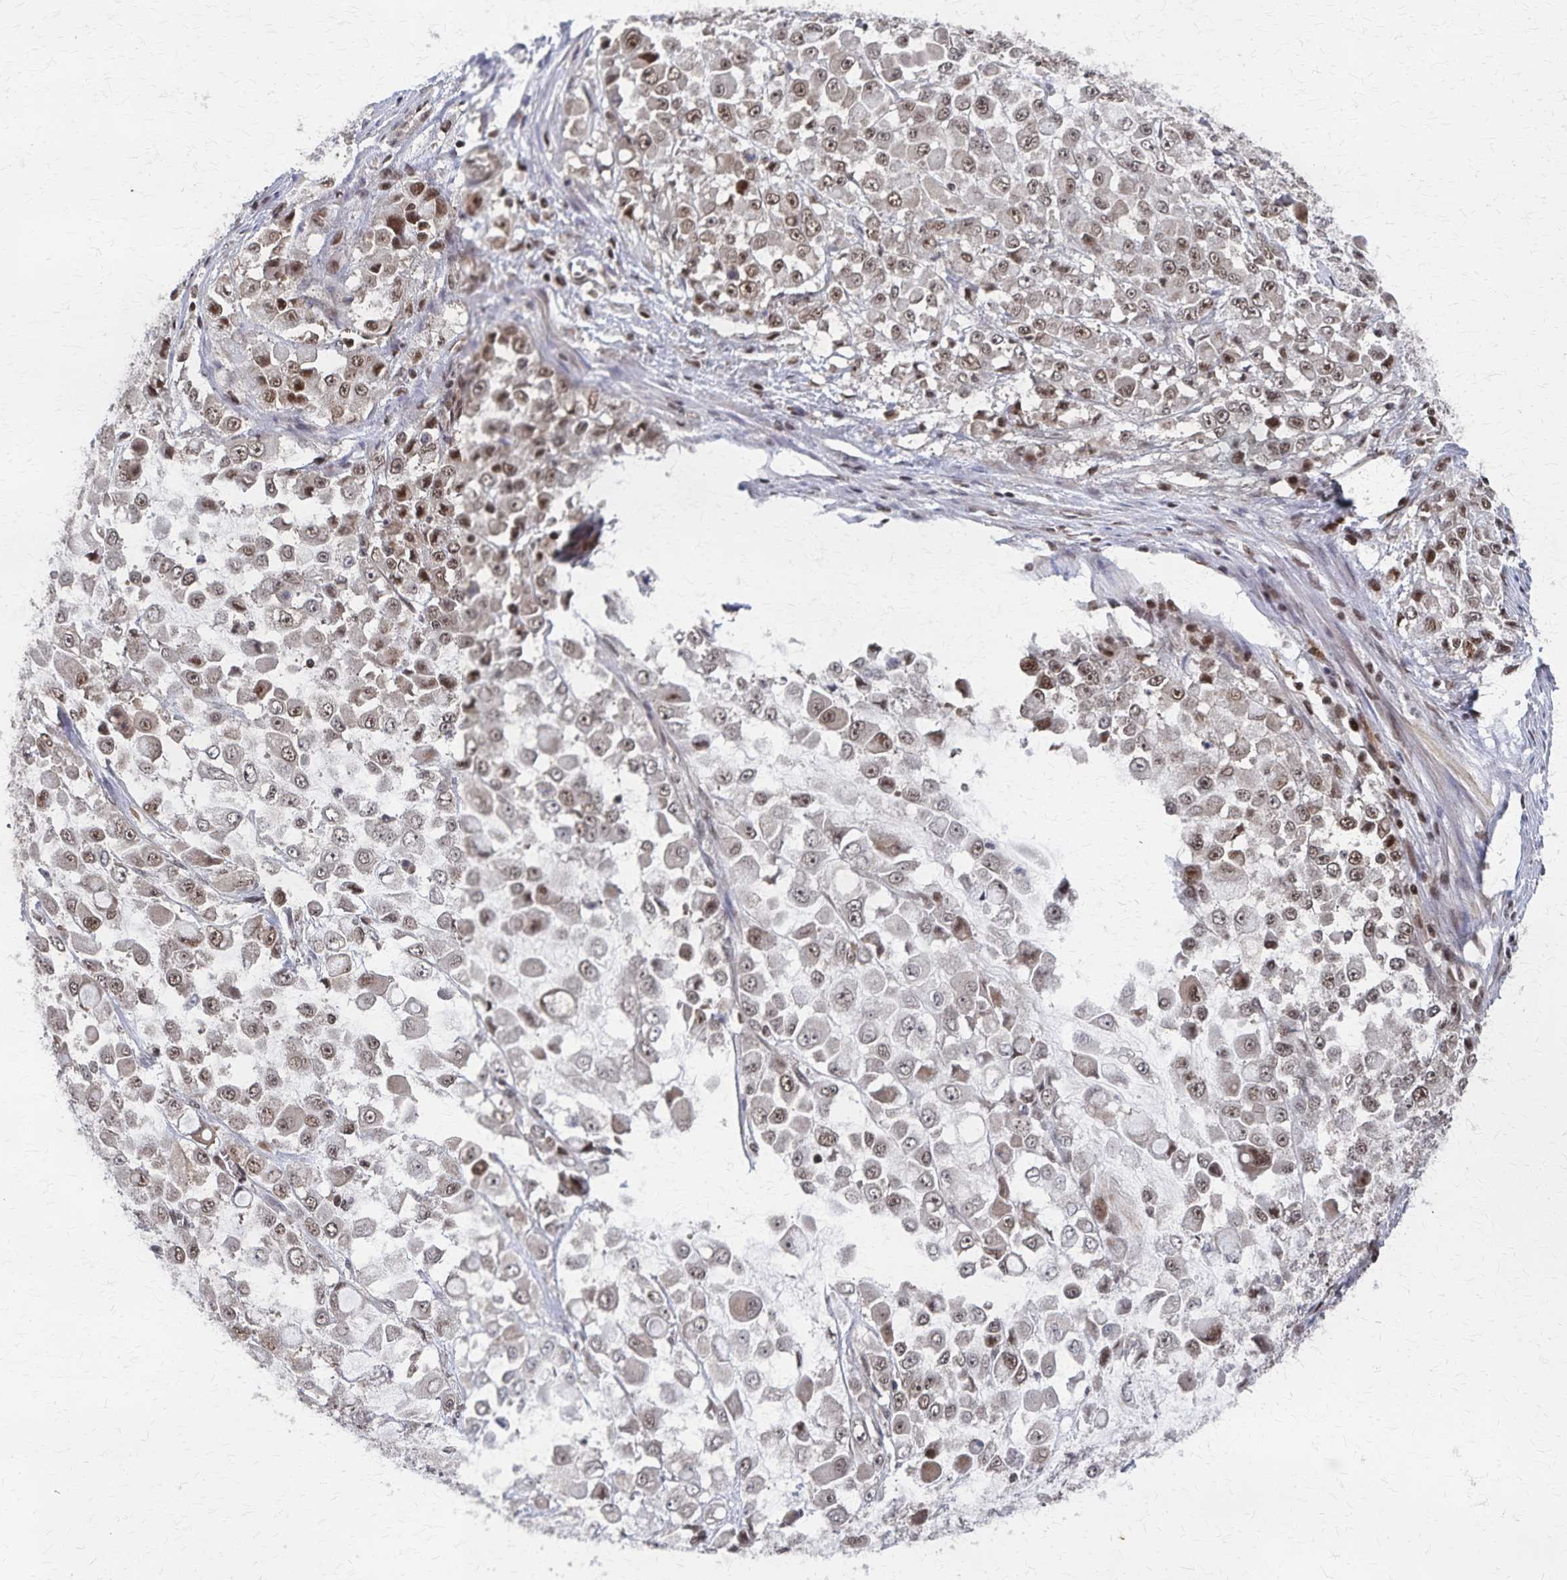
{"staining": {"intensity": "moderate", "quantity": ">75%", "location": "nuclear"}, "tissue": "stomach cancer", "cell_type": "Tumor cells", "image_type": "cancer", "snomed": [{"axis": "morphology", "description": "Adenocarcinoma, NOS"}, {"axis": "topography", "description": "Stomach"}], "caption": "Immunohistochemistry photomicrograph of human adenocarcinoma (stomach) stained for a protein (brown), which demonstrates medium levels of moderate nuclear staining in about >75% of tumor cells.", "gene": "GTF2B", "patient": {"sex": "female", "age": 76}}